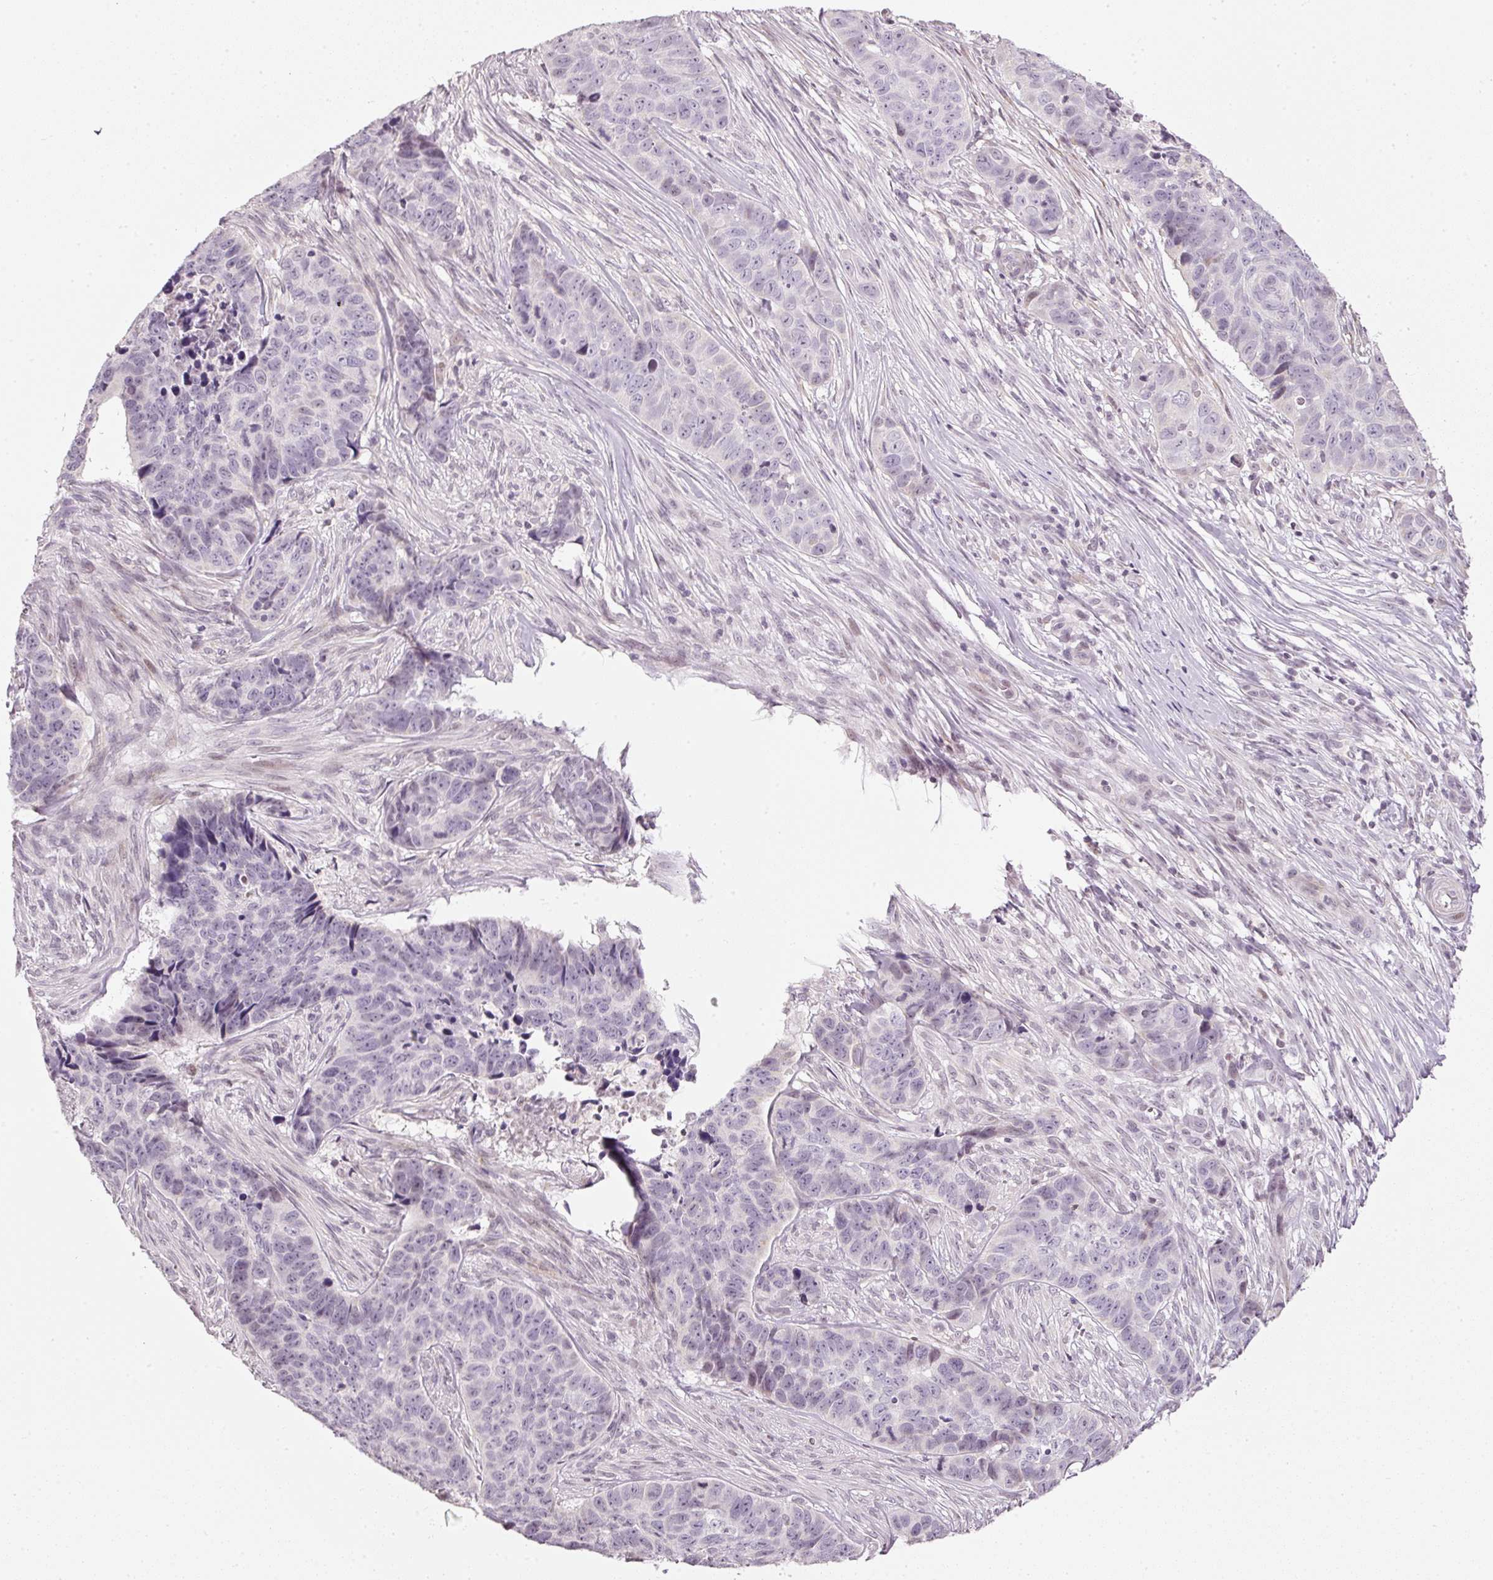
{"staining": {"intensity": "negative", "quantity": "none", "location": "none"}, "tissue": "skin cancer", "cell_type": "Tumor cells", "image_type": "cancer", "snomed": [{"axis": "morphology", "description": "Basal cell carcinoma"}, {"axis": "topography", "description": "Skin"}], "caption": "Immunohistochemical staining of skin basal cell carcinoma demonstrates no significant staining in tumor cells. (Brightfield microscopy of DAB (3,3'-diaminobenzidine) immunohistochemistry at high magnification).", "gene": "NRDE2", "patient": {"sex": "female", "age": 82}}